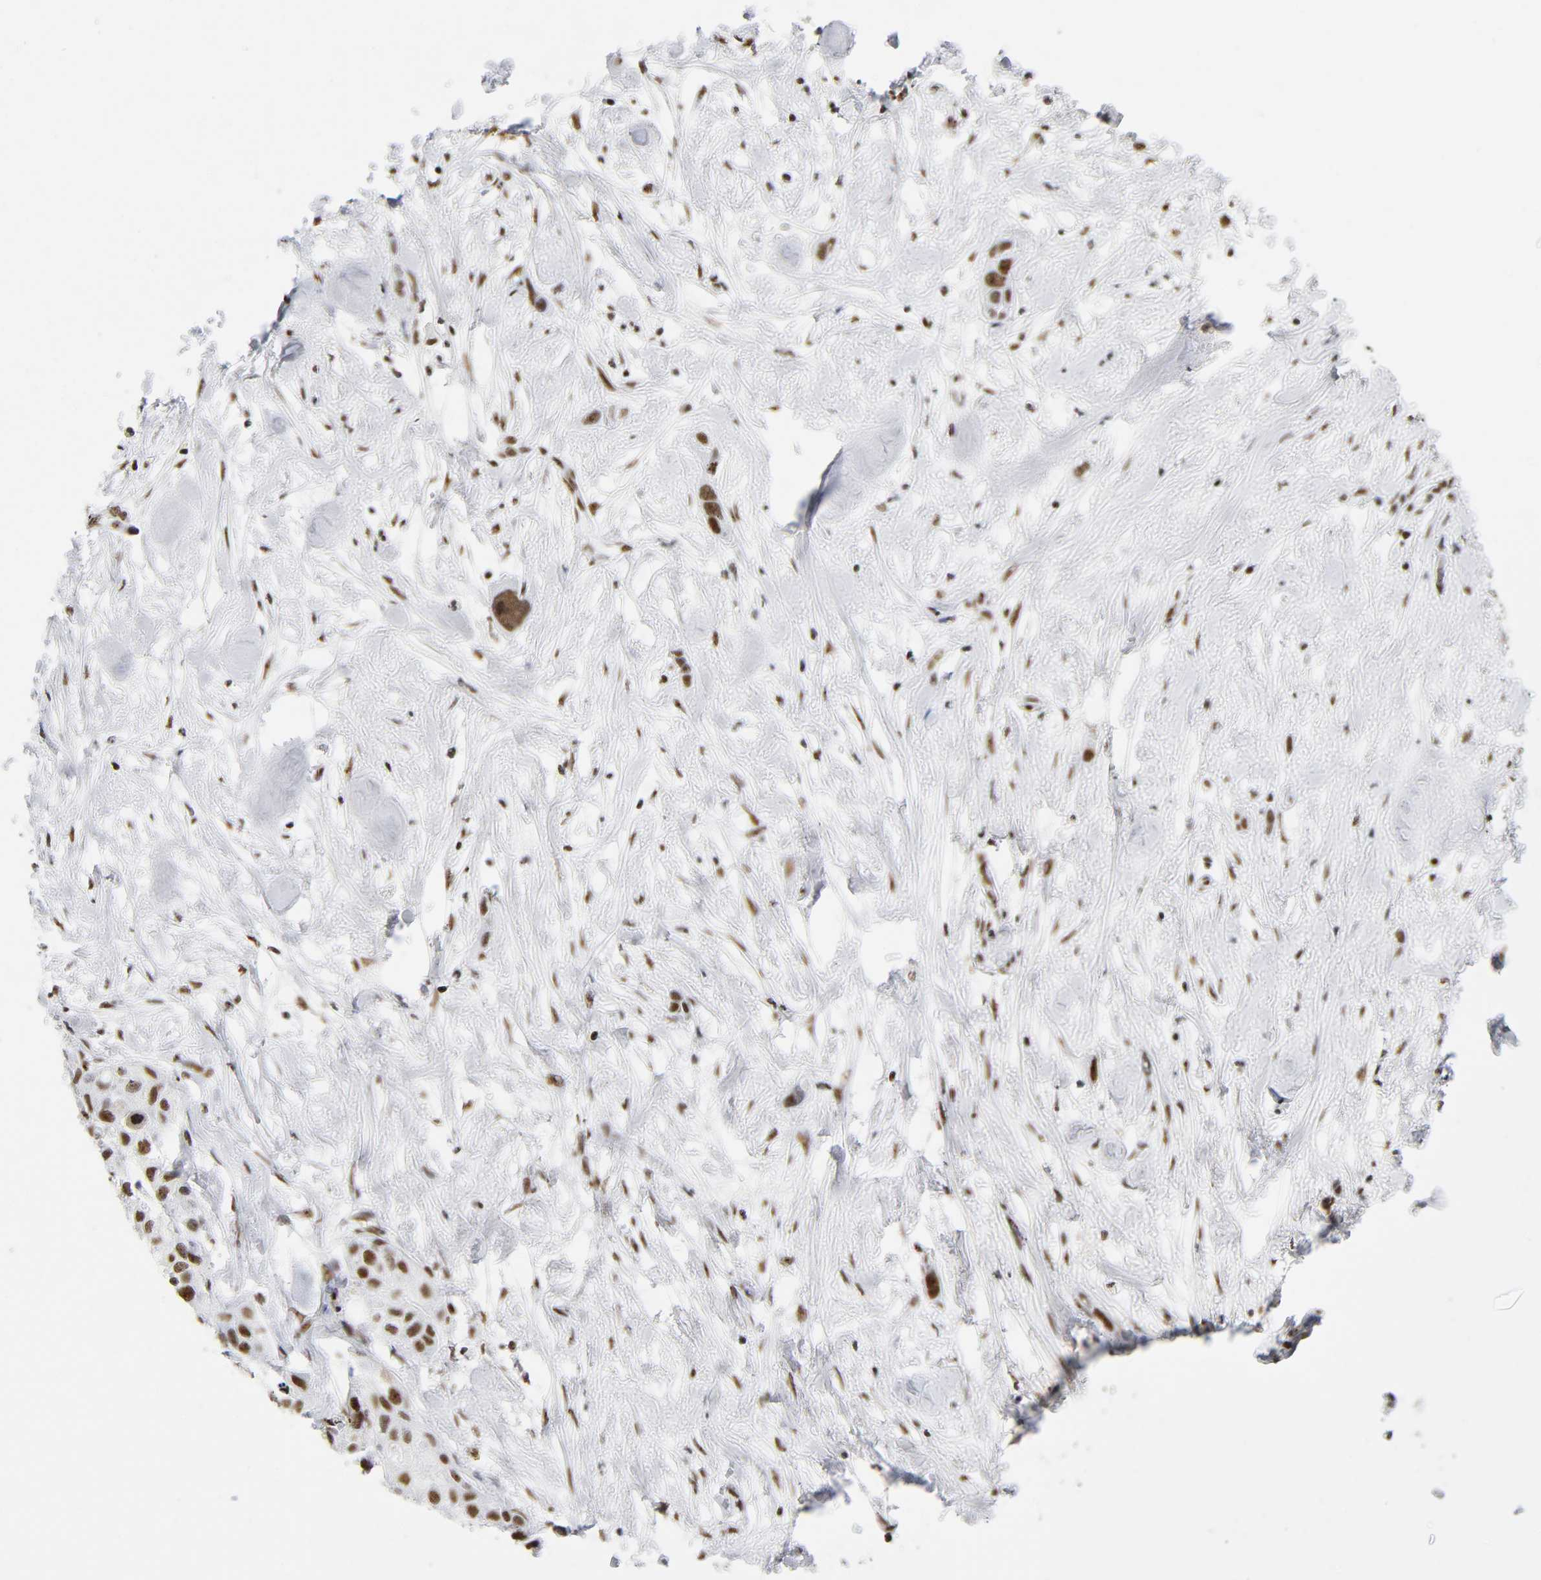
{"staining": {"intensity": "strong", "quantity": ">75%", "location": "nuclear"}, "tissue": "pancreatic cancer", "cell_type": "Tumor cells", "image_type": "cancer", "snomed": [{"axis": "morphology", "description": "Adenocarcinoma, NOS"}, {"axis": "topography", "description": "Pancreas"}], "caption": "Pancreatic cancer stained with a protein marker exhibits strong staining in tumor cells.", "gene": "UBTF", "patient": {"sex": "female", "age": 60}}